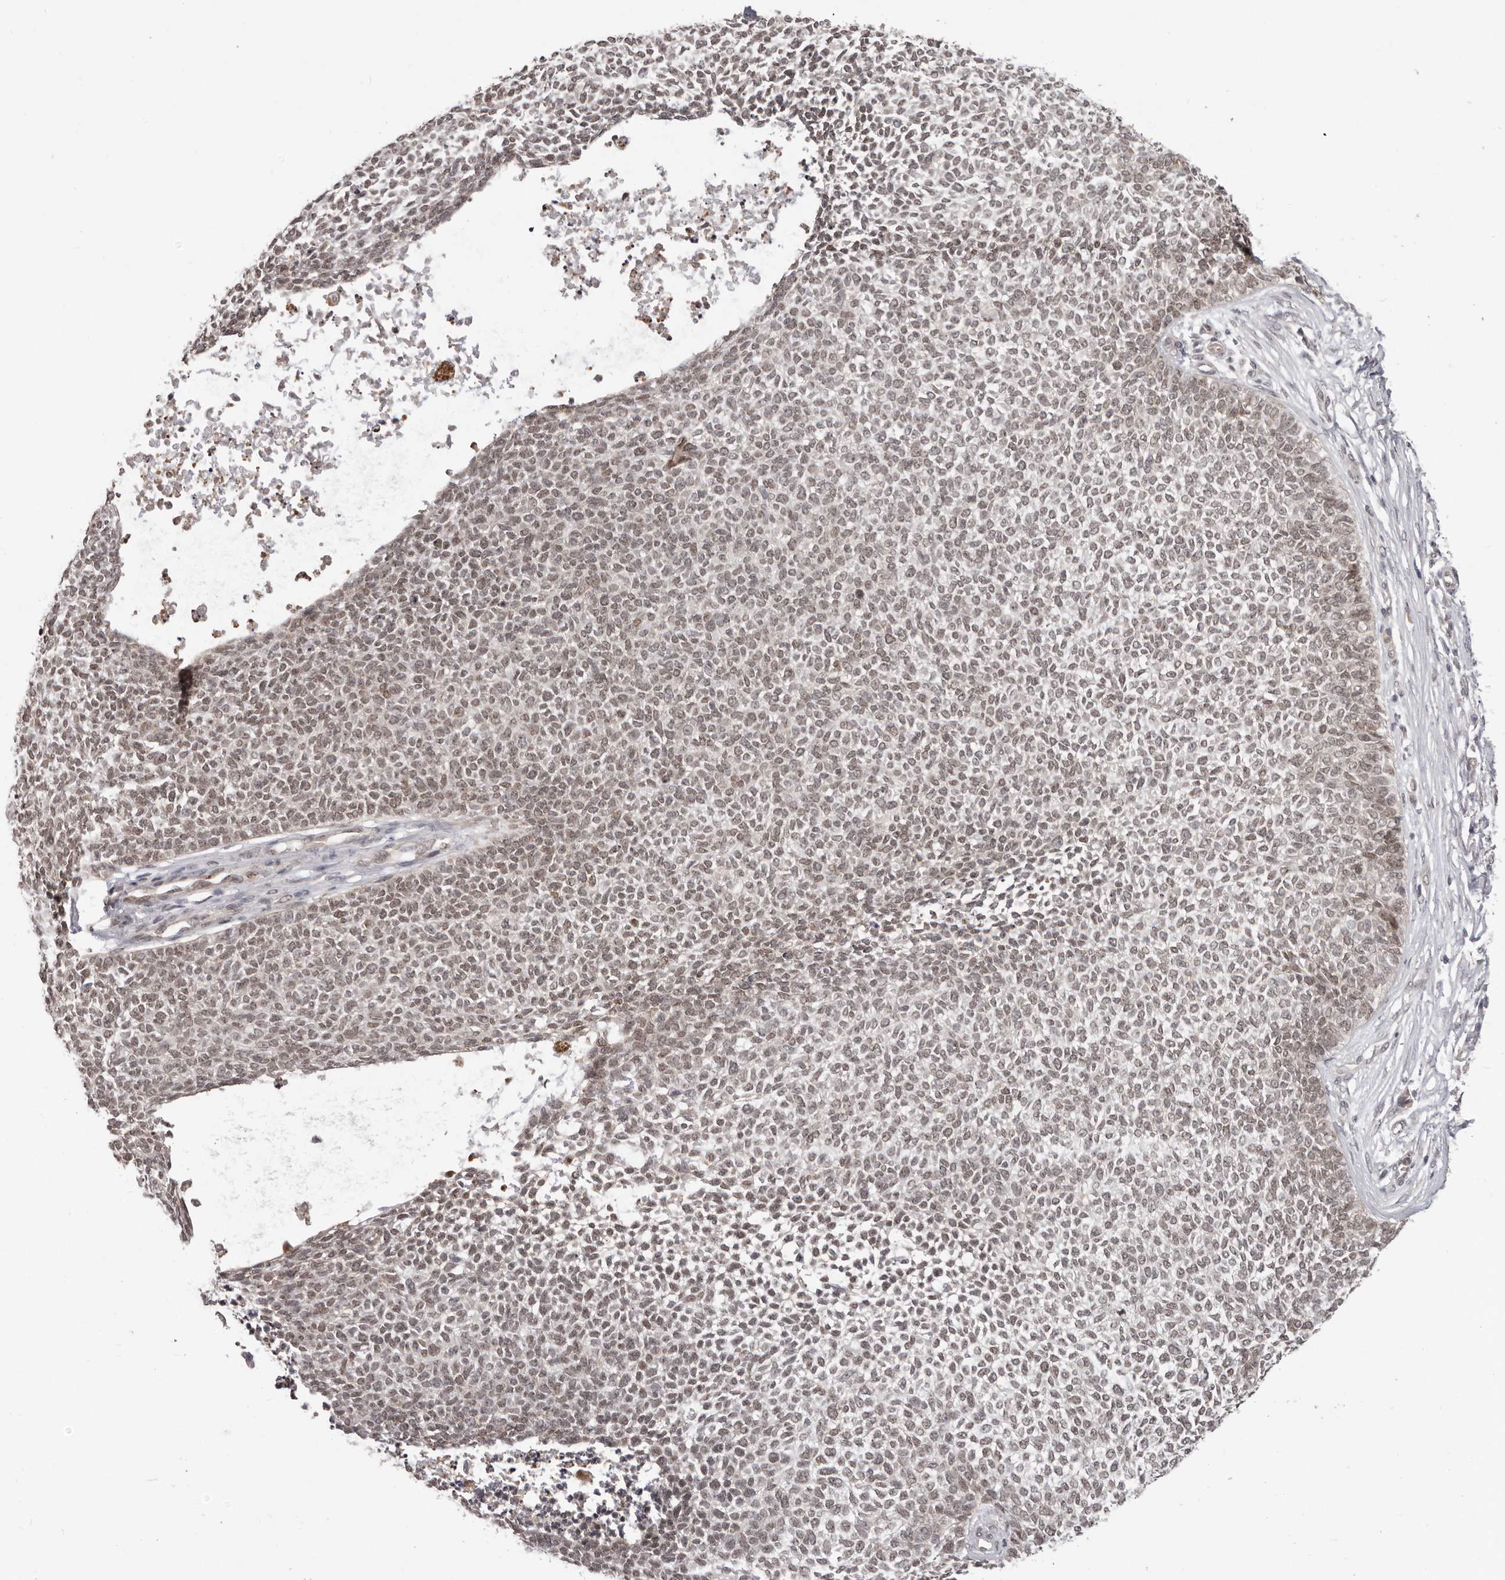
{"staining": {"intensity": "weak", "quantity": ">75%", "location": "nuclear"}, "tissue": "skin cancer", "cell_type": "Tumor cells", "image_type": "cancer", "snomed": [{"axis": "morphology", "description": "Basal cell carcinoma"}, {"axis": "topography", "description": "Skin"}], "caption": "Basal cell carcinoma (skin) stained for a protein (brown) demonstrates weak nuclear positive staining in about >75% of tumor cells.", "gene": "RNF2", "patient": {"sex": "female", "age": 84}}